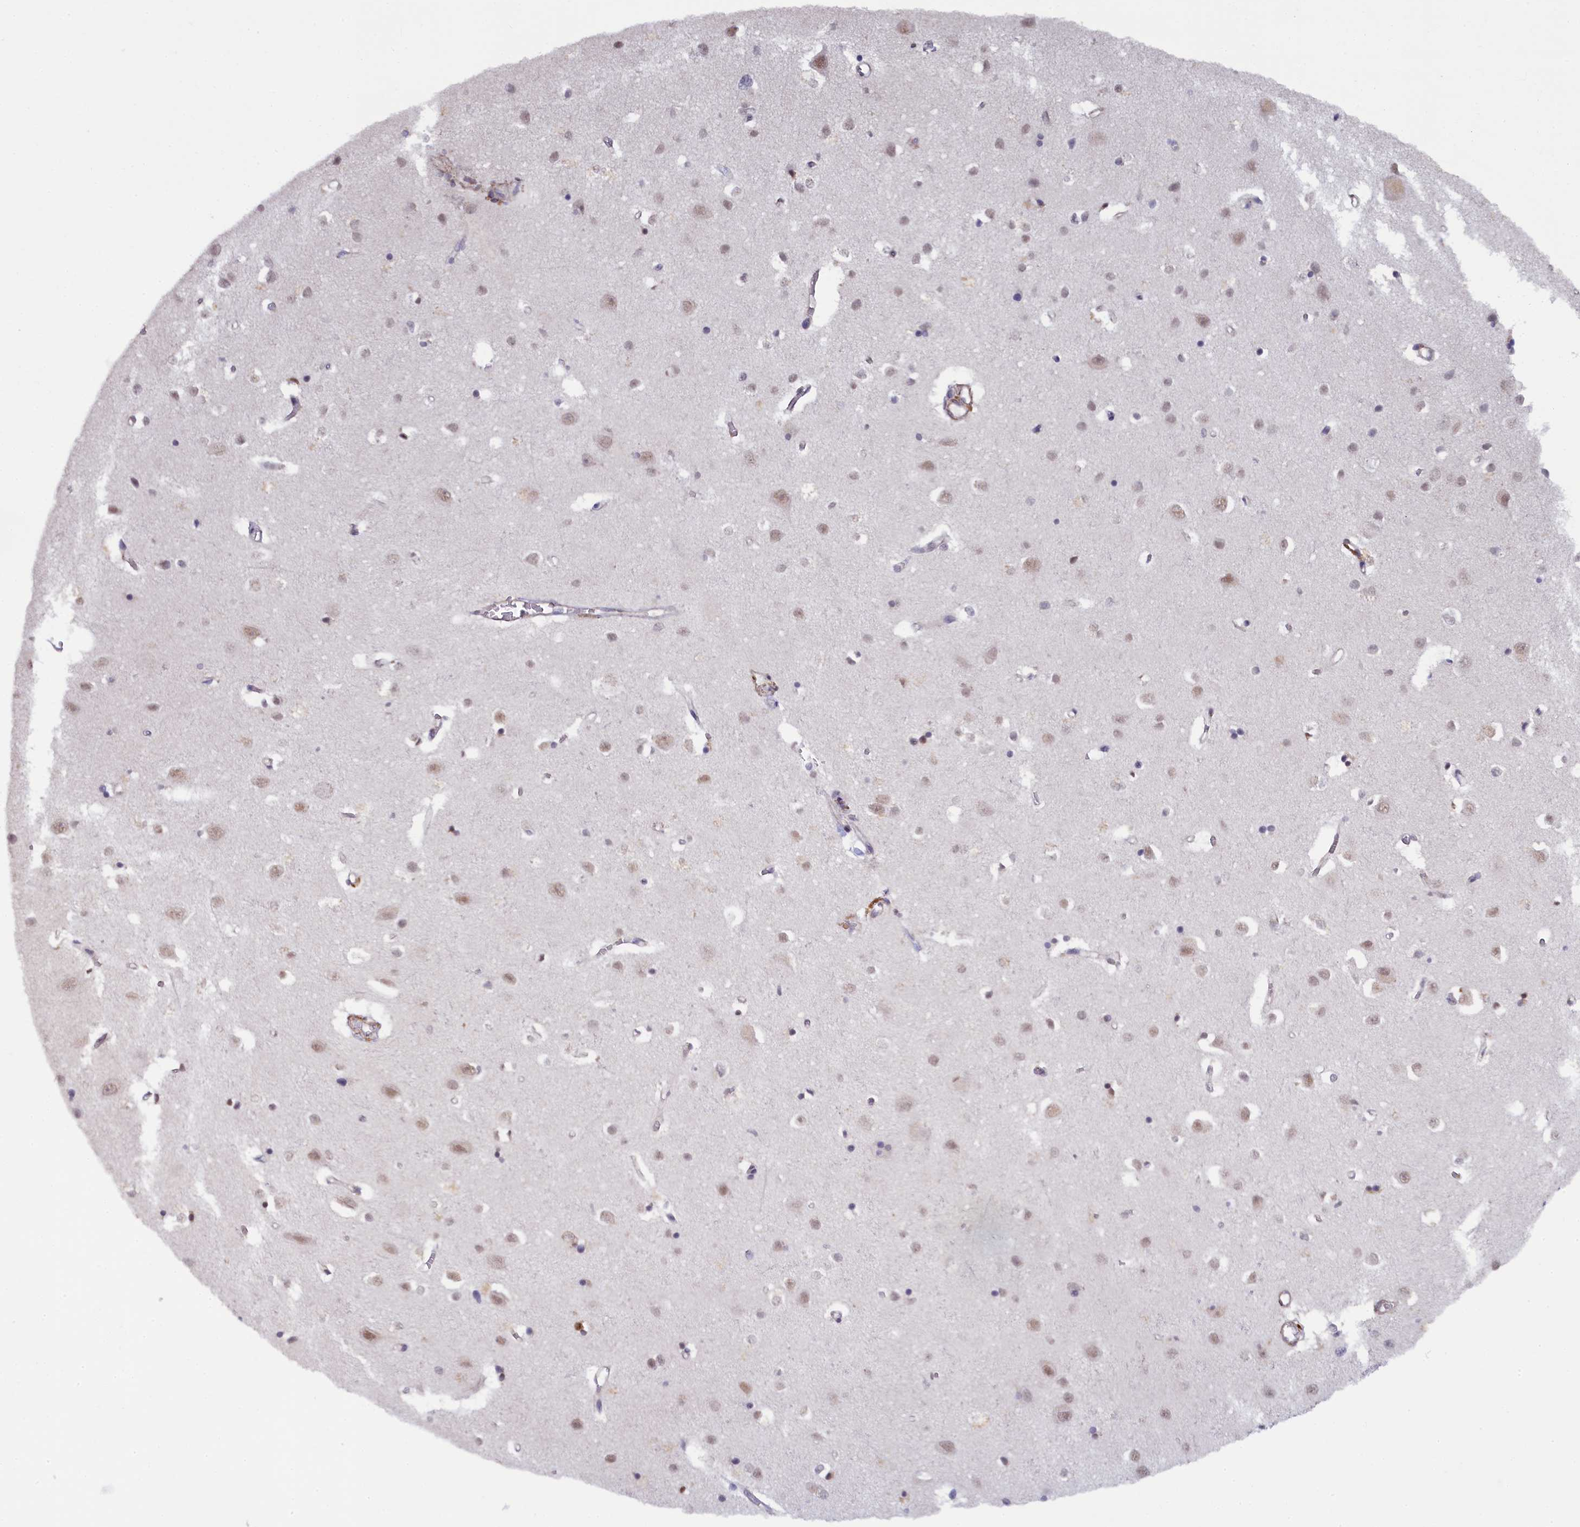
{"staining": {"intensity": "moderate", "quantity": "25%-75%", "location": "cytoplasmic/membranous"}, "tissue": "cerebral cortex", "cell_type": "Endothelial cells", "image_type": "normal", "snomed": [{"axis": "morphology", "description": "Normal tissue, NOS"}, {"axis": "topography", "description": "Cerebral cortex"}], "caption": "This is an image of immunohistochemistry (IHC) staining of unremarkable cerebral cortex, which shows moderate staining in the cytoplasmic/membranous of endothelial cells.", "gene": "INTS14", "patient": {"sex": "female", "age": 64}}